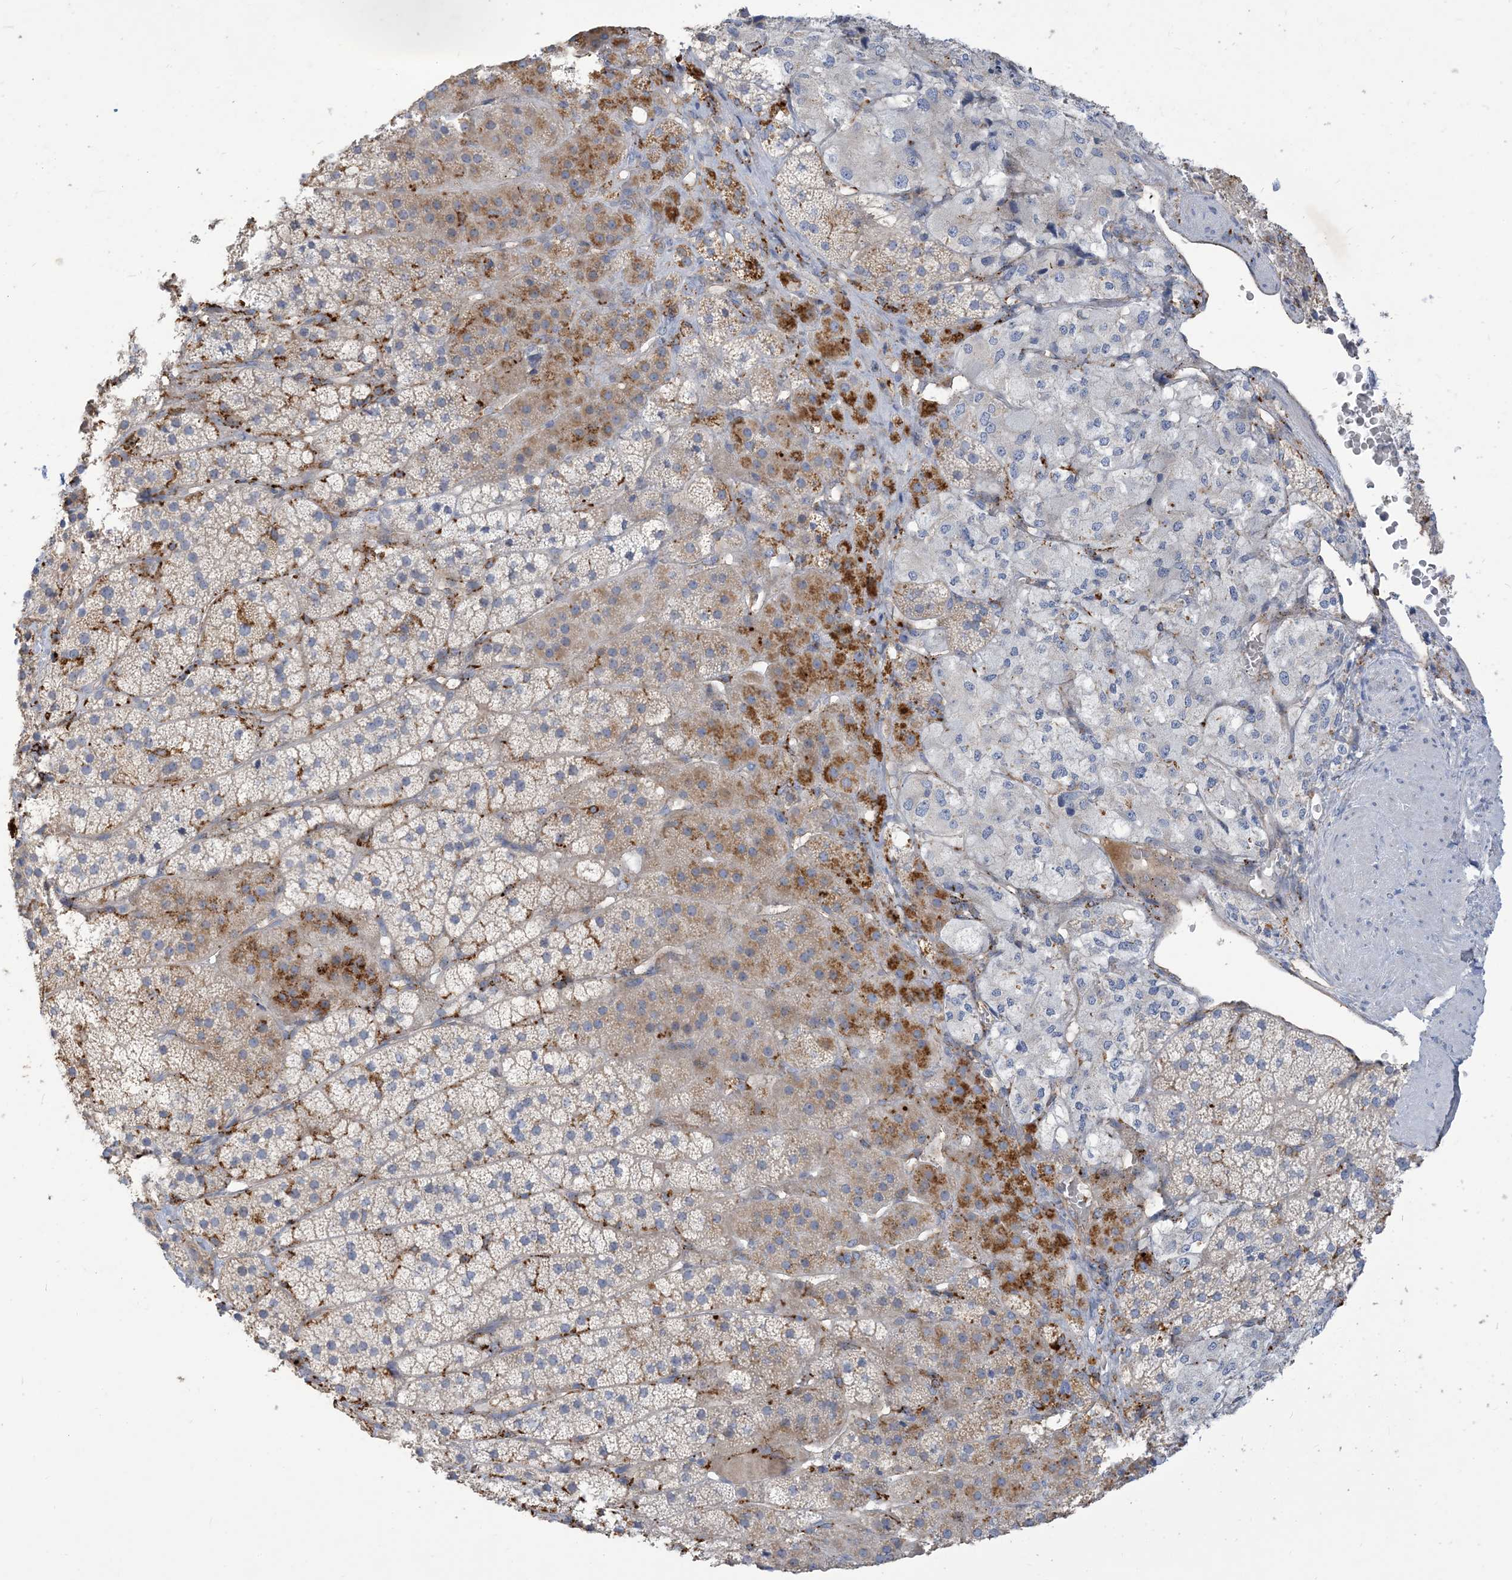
{"staining": {"intensity": "moderate", "quantity": "<25%", "location": "cytoplasmic/membranous"}, "tissue": "adrenal gland", "cell_type": "Glandular cells", "image_type": "normal", "snomed": [{"axis": "morphology", "description": "Normal tissue, NOS"}, {"axis": "topography", "description": "Adrenal gland"}], "caption": "The micrograph reveals staining of unremarkable adrenal gland, revealing moderate cytoplasmic/membranous protein staining (brown color) within glandular cells. Using DAB (brown) and hematoxylin (blue) stains, captured at high magnification using brightfield microscopy.", "gene": "PEAR1", "patient": {"sex": "female", "age": 44}}